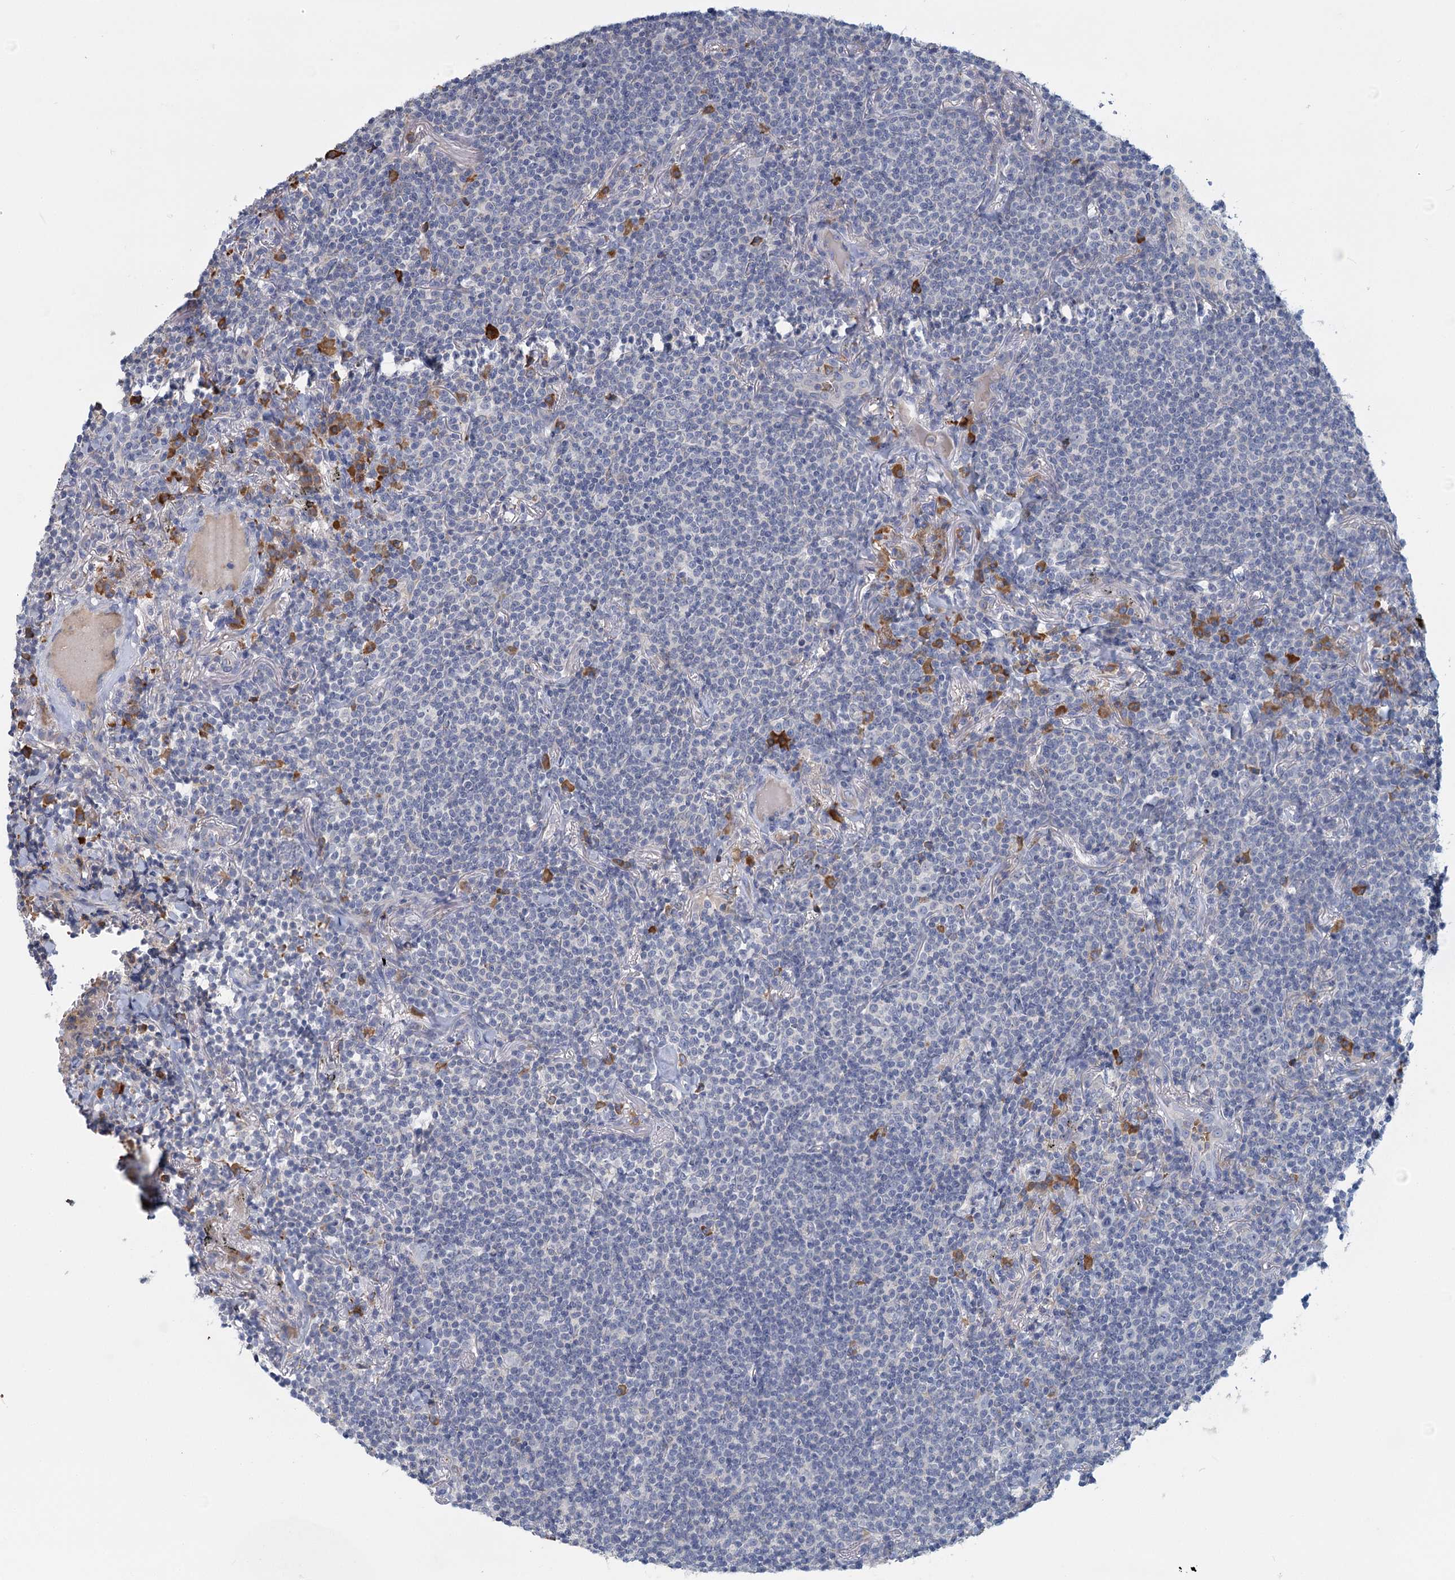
{"staining": {"intensity": "negative", "quantity": "none", "location": "none"}, "tissue": "lymphoma", "cell_type": "Tumor cells", "image_type": "cancer", "snomed": [{"axis": "morphology", "description": "Malignant lymphoma, non-Hodgkin's type, Low grade"}, {"axis": "topography", "description": "Lung"}], "caption": "IHC micrograph of human lymphoma stained for a protein (brown), which exhibits no expression in tumor cells.", "gene": "ANKRD16", "patient": {"sex": "female", "age": 71}}